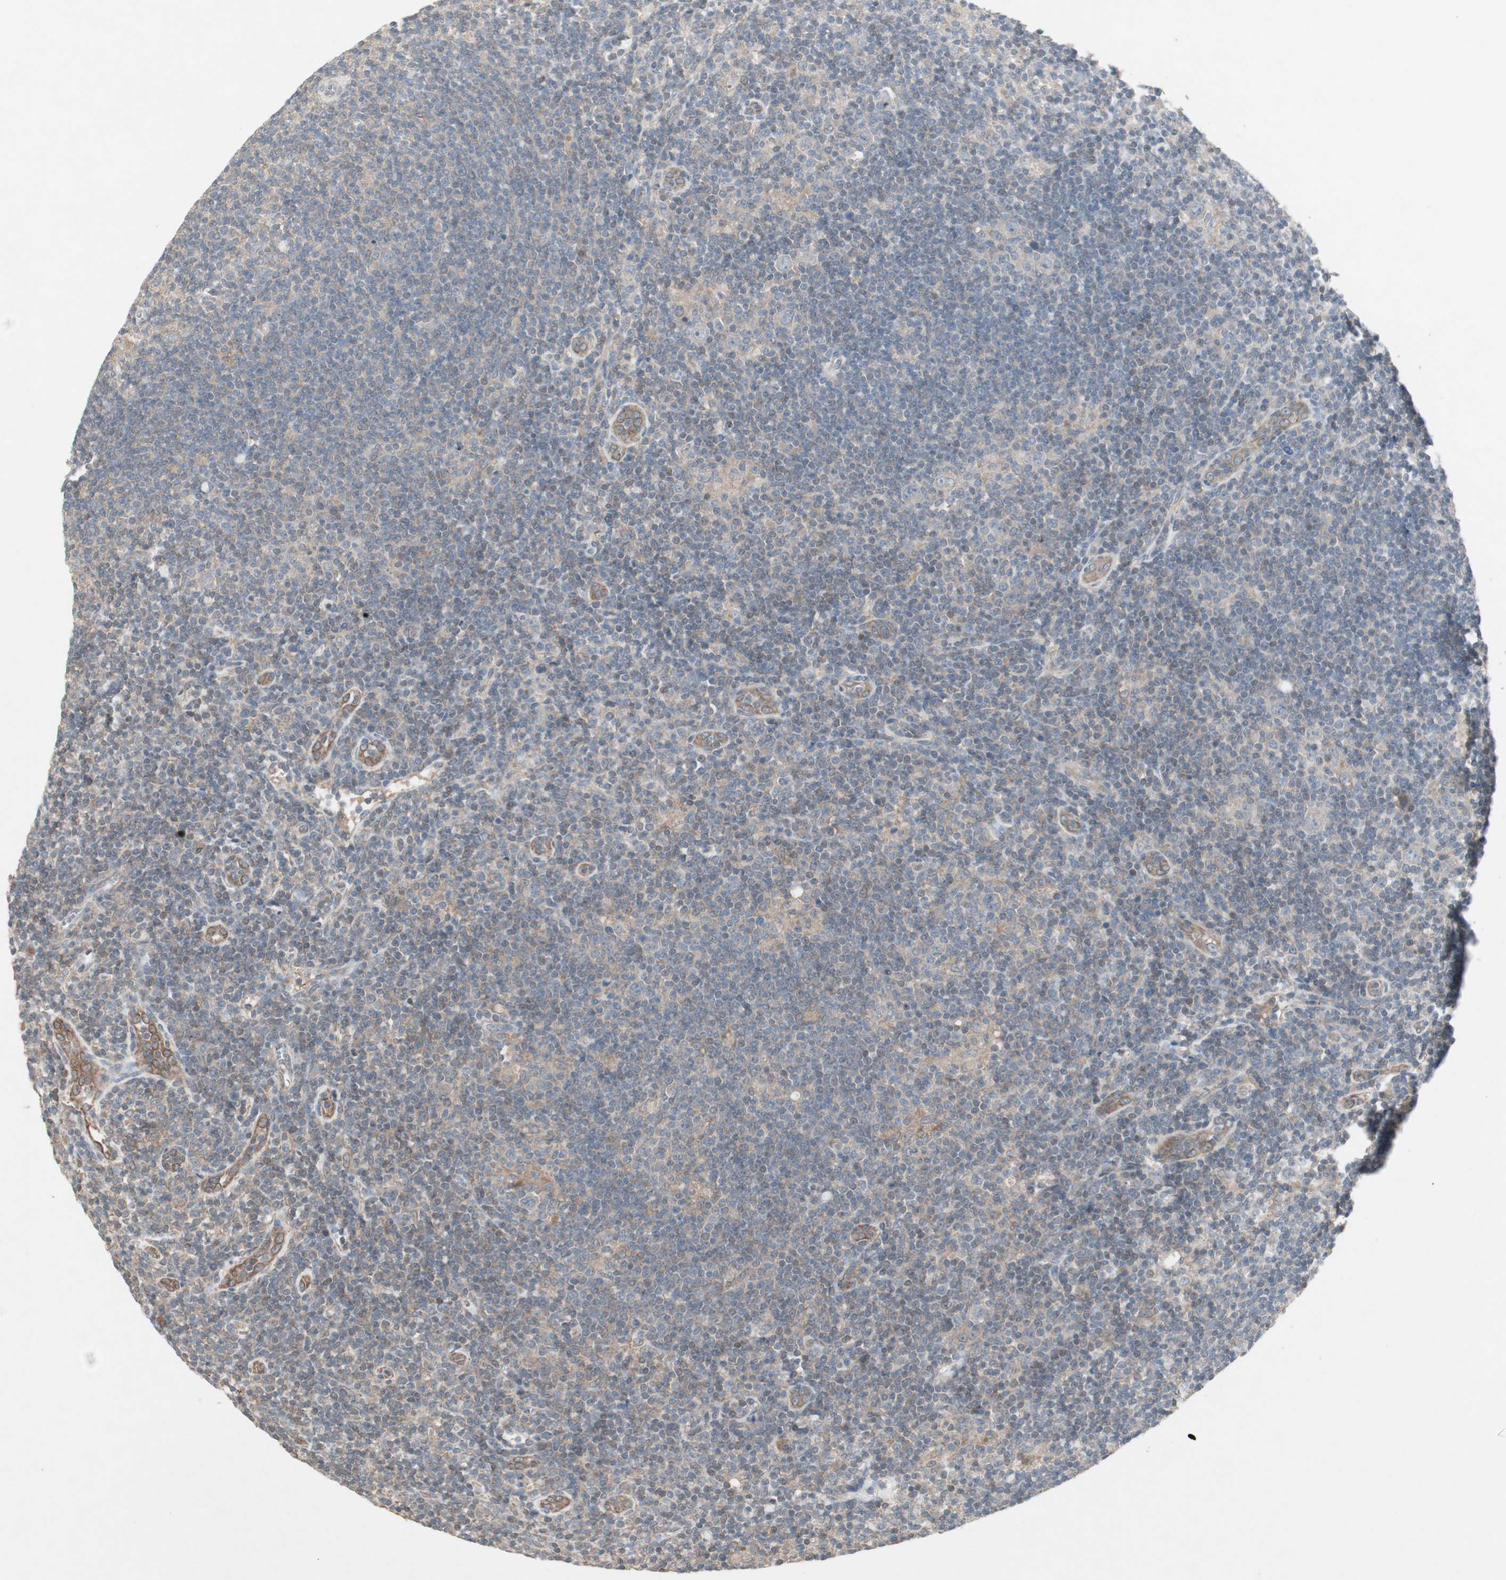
{"staining": {"intensity": "negative", "quantity": "none", "location": "none"}, "tissue": "lymphoma", "cell_type": "Tumor cells", "image_type": "cancer", "snomed": [{"axis": "morphology", "description": "Hodgkin's disease, NOS"}, {"axis": "topography", "description": "Lymph node"}], "caption": "High power microscopy image of an immunohistochemistry histopathology image of Hodgkin's disease, revealing no significant positivity in tumor cells.", "gene": "JMJD7-PLA2G4B", "patient": {"sex": "female", "age": 57}}